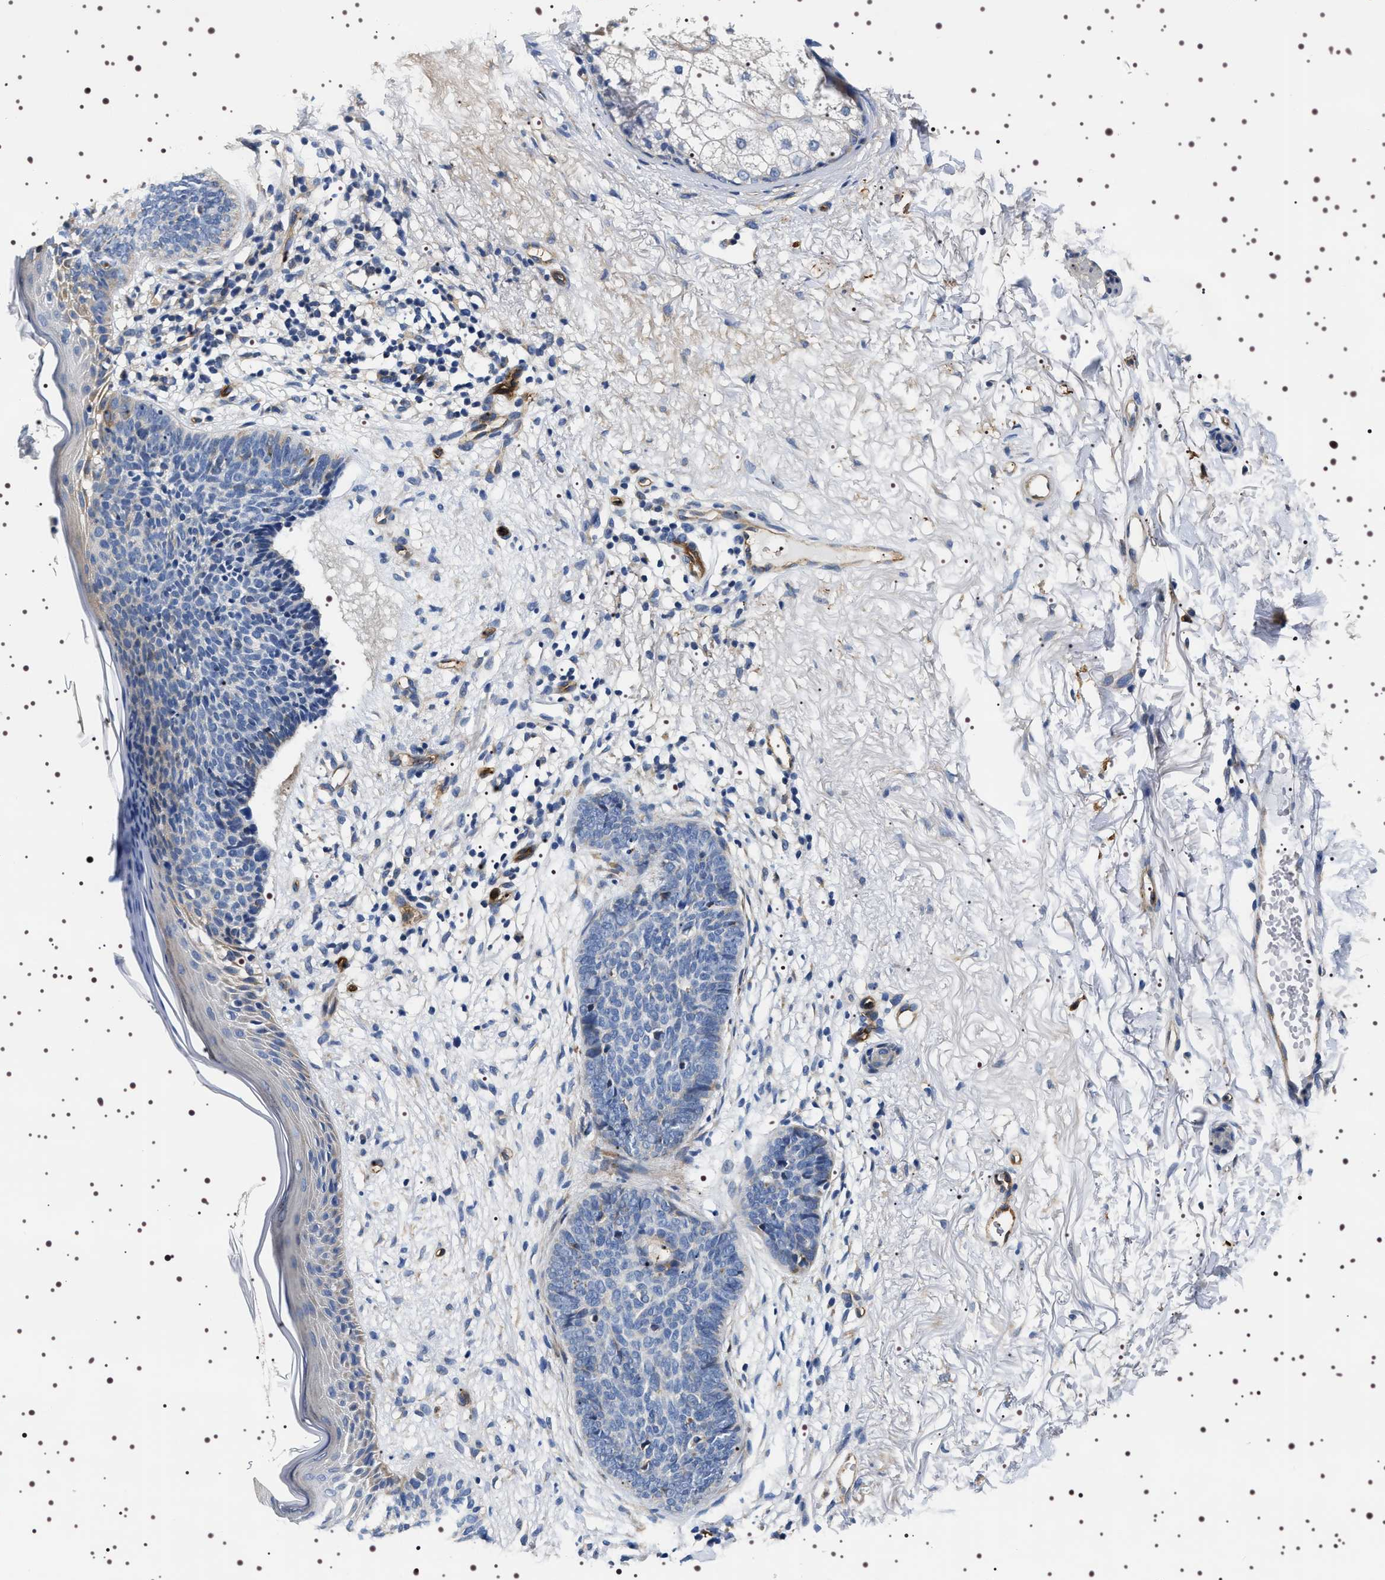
{"staining": {"intensity": "negative", "quantity": "none", "location": "none"}, "tissue": "skin cancer", "cell_type": "Tumor cells", "image_type": "cancer", "snomed": [{"axis": "morphology", "description": "Basal cell carcinoma"}, {"axis": "topography", "description": "Skin"}], "caption": "The photomicrograph shows no significant staining in tumor cells of skin cancer (basal cell carcinoma).", "gene": "ALPL", "patient": {"sex": "female", "age": 70}}